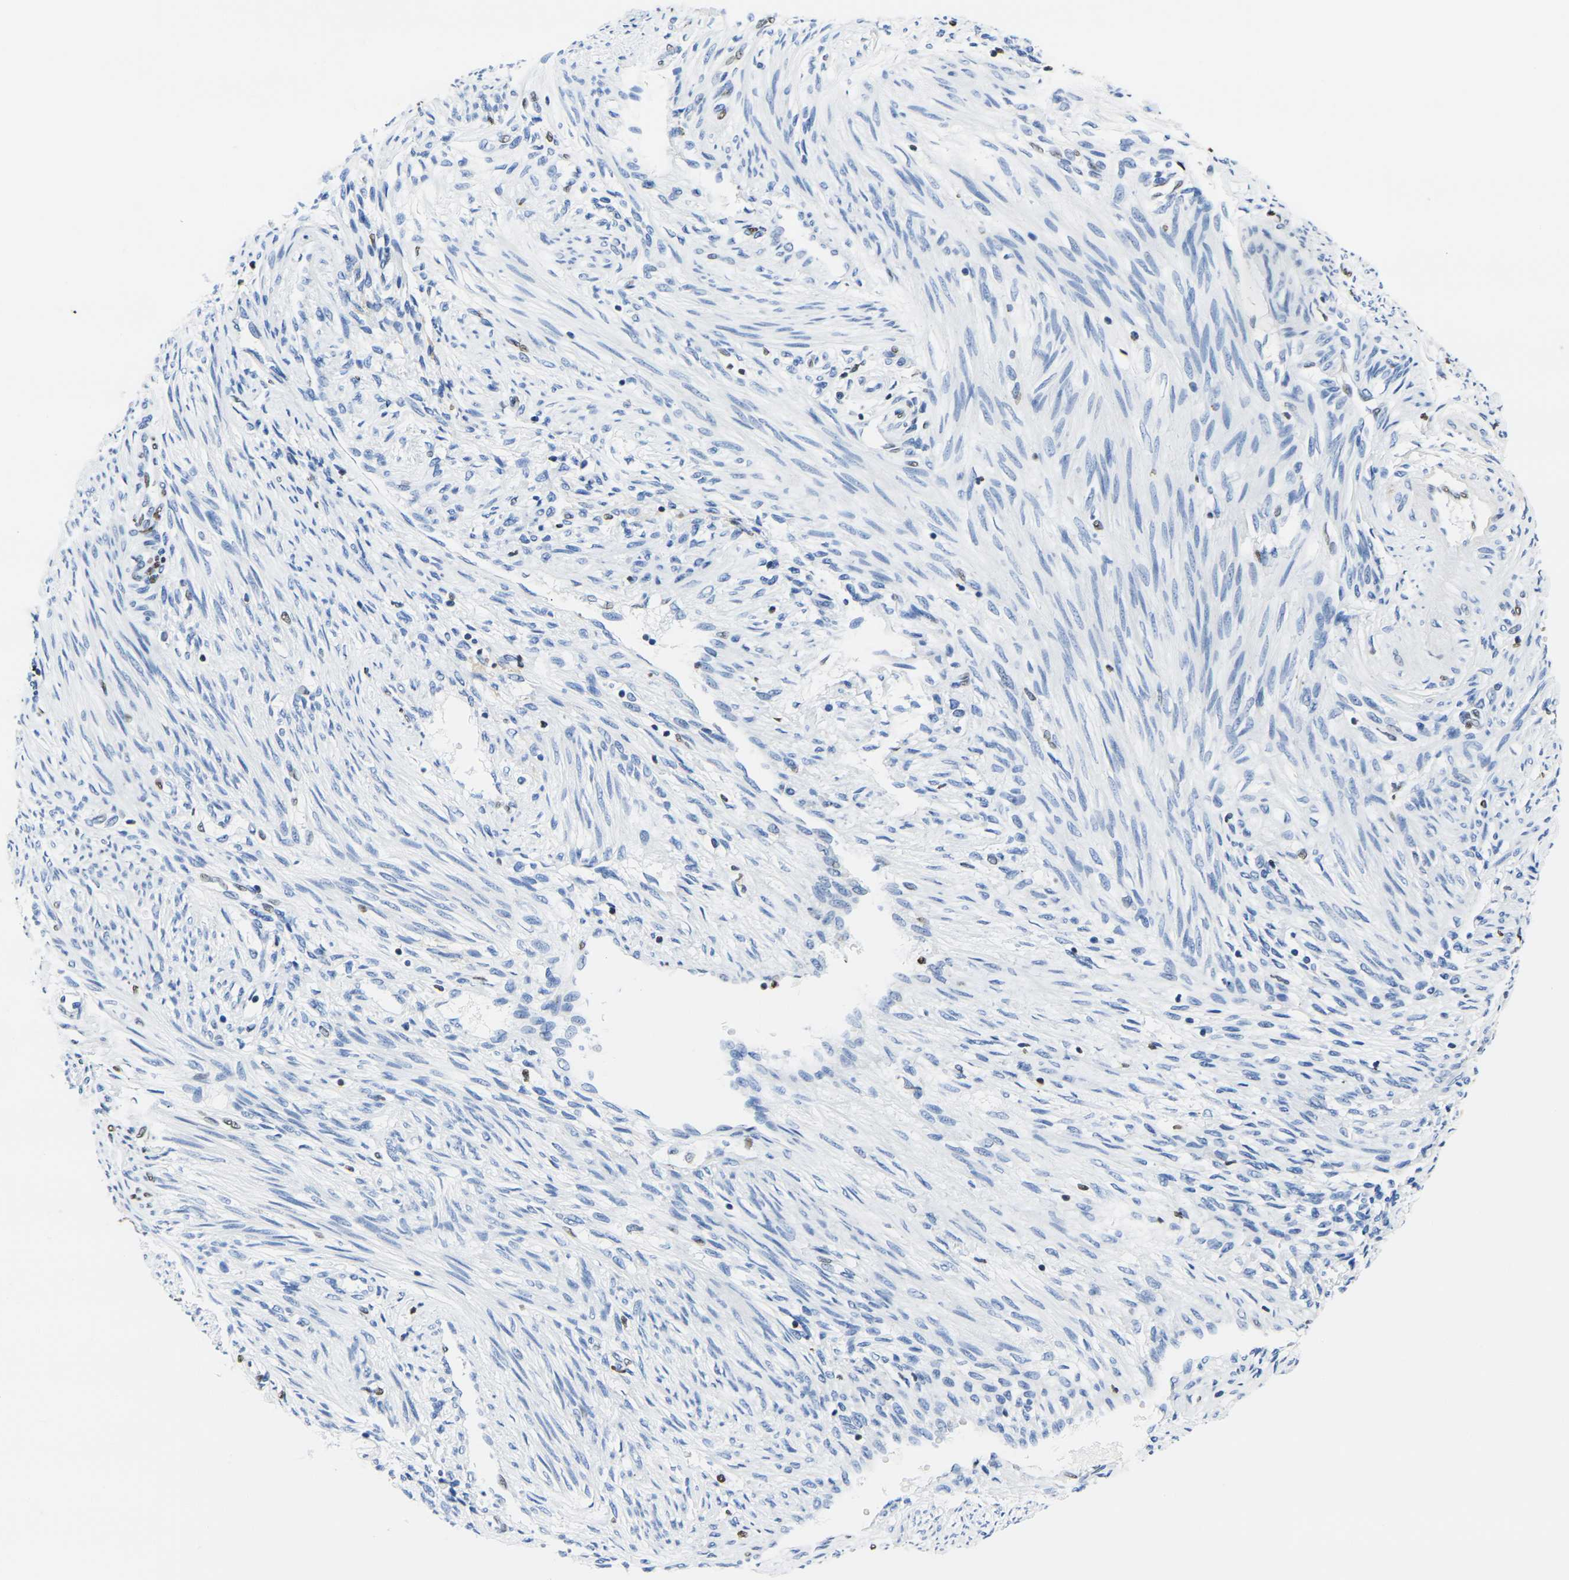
{"staining": {"intensity": "moderate", "quantity": "25%-75%", "location": "nuclear"}, "tissue": "endometrium", "cell_type": "Cells in endometrial stroma", "image_type": "normal", "snomed": [{"axis": "morphology", "description": "Normal tissue, NOS"}, {"axis": "topography", "description": "Endometrium"}], "caption": "Brown immunohistochemical staining in unremarkable human endometrium shows moderate nuclear positivity in approximately 25%-75% of cells in endometrial stroma.", "gene": "DRAXIN", "patient": {"sex": "female", "age": 42}}